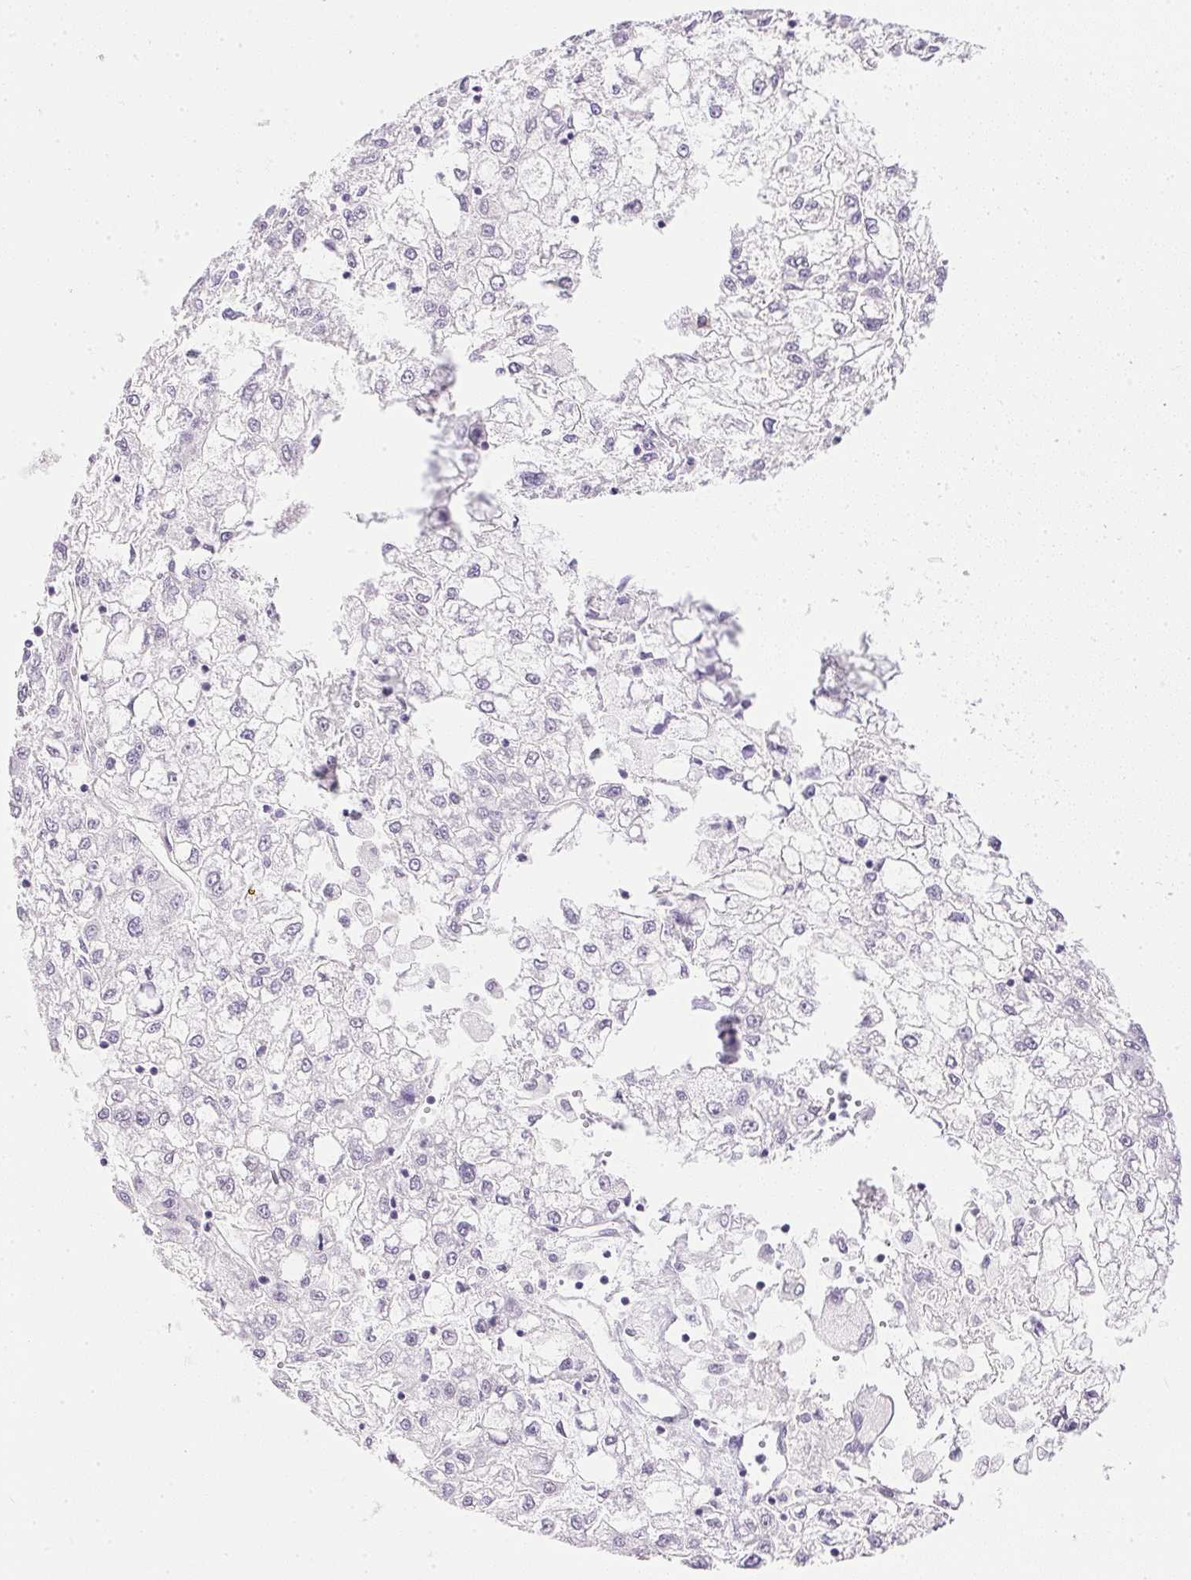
{"staining": {"intensity": "negative", "quantity": "none", "location": "none"}, "tissue": "liver cancer", "cell_type": "Tumor cells", "image_type": "cancer", "snomed": [{"axis": "morphology", "description": "Carcinoma, Hepatocellular, NOS"}, {"axis": "topography", "description": "Liver"}], "caption": "Tumor cells show no significant protein expression in liver hepatocellular carcinoma.", "gene": "CPB1", "patient": {"sex": "male", "age": 40}}